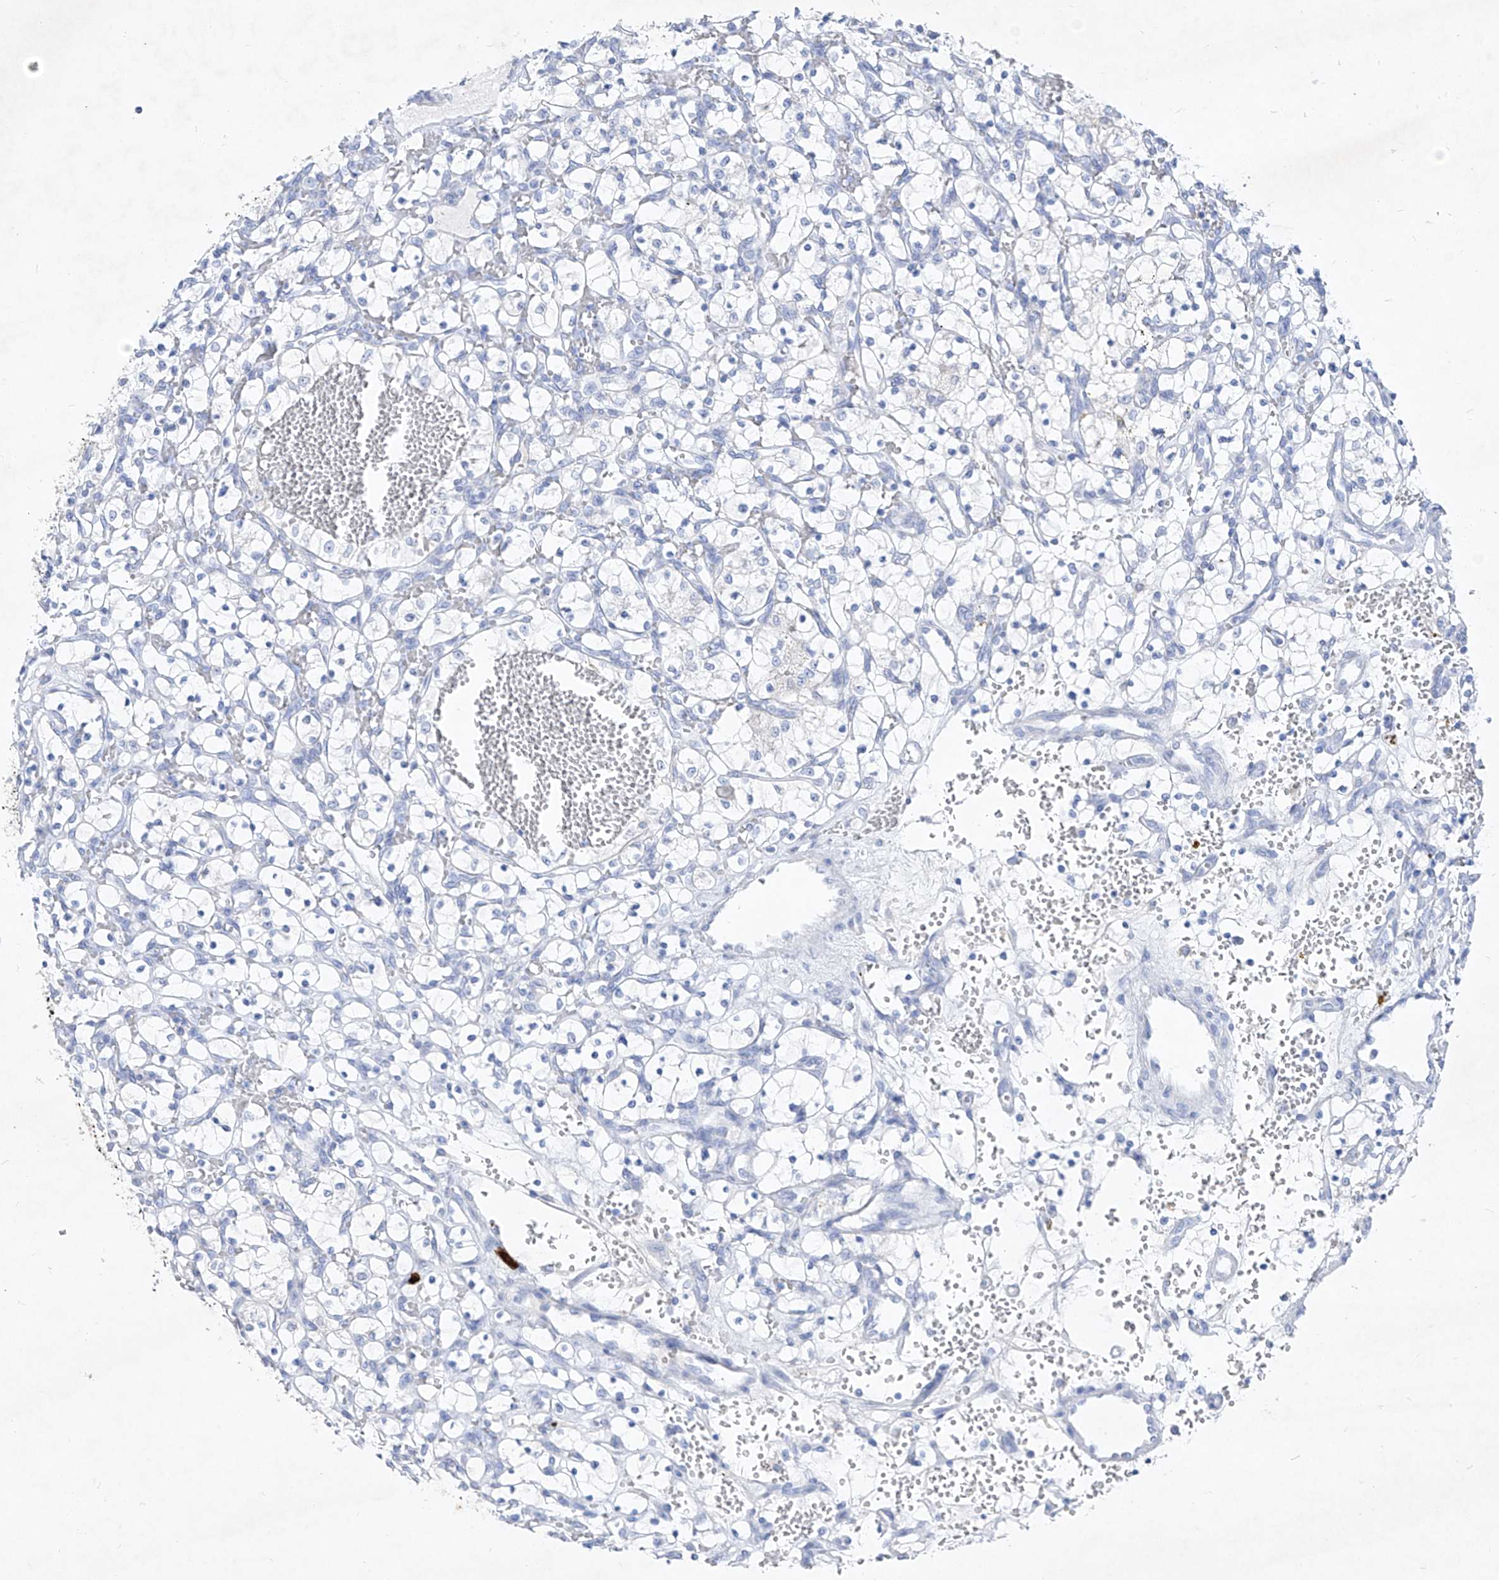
{"staining": {"intensity": "negative", "quantity": "none", "location": "none"}, "tissue": "renal cancer", "cell_type": "Tumor cells", "image_type": "cancer", "snomed": [{"axis": "morphology", "description": "Adenocarcinoma, NOS"}, {"axis": "topography", "description": "Kidney"}], "caption": "Immunohistochemistry (IHC) photomicrograph of neoplastic tissue: renal cancer stained with DAB (3,3'-diaminobenzidine) reveals no significant protein staining in tumor cells.", "gene": "FRS3", "patient": {"sex": "female", "age": 69}}